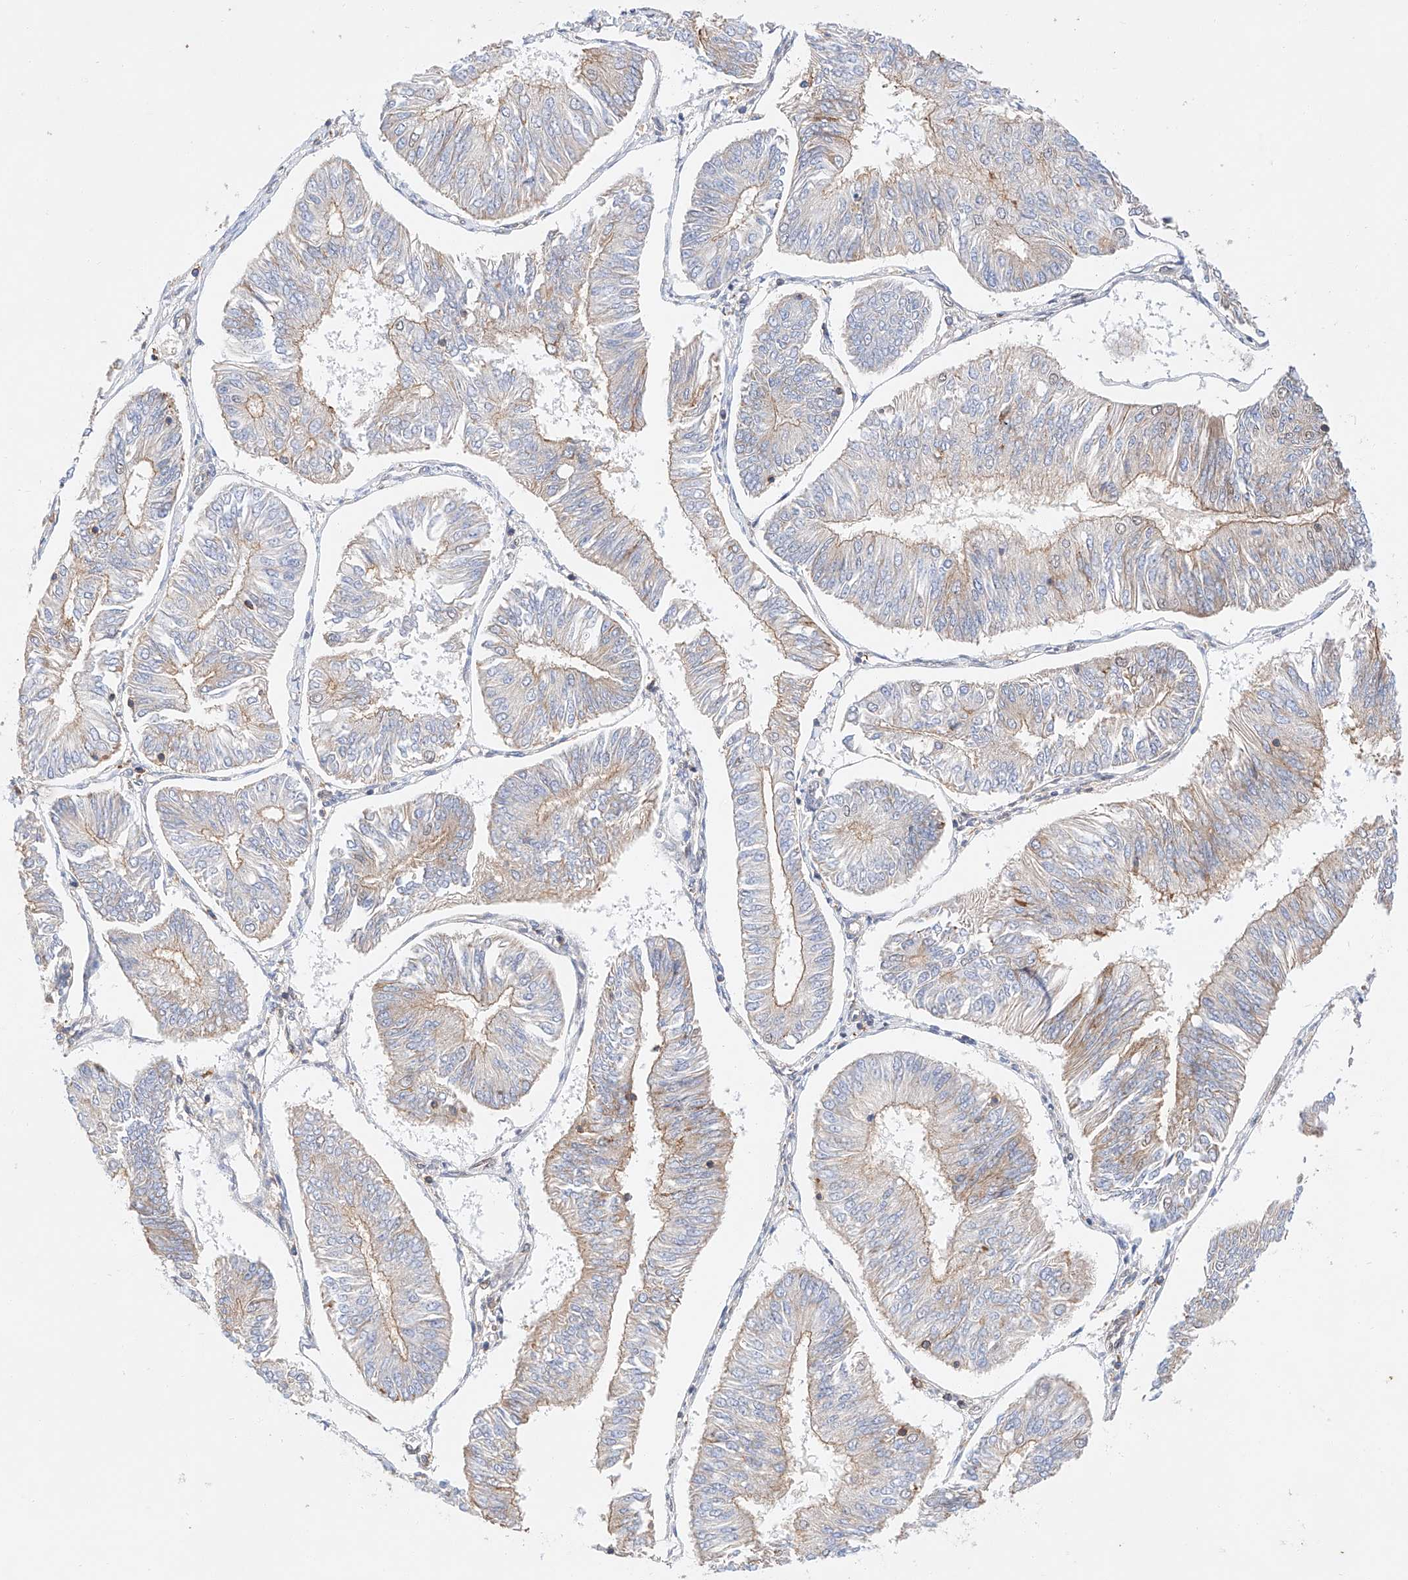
{"staining": {"intensity": "weak", "quantity": "25%-75%", "location": "cytoplasmic/membranous"}, "tissue": "endometrial cancer", "cell_type": "Tumor cells", "image_type": "cancer", "snomed": [{"axis": "morphology", "description": "Adenocarcinoma, NOS"}, {"axis": "topography", "description": "Endometrium"}], "caption": "Tumor cells demonstrate low levels of weak cytoplasmic/membranous staining in approximately 25%-75% of cells in endometrial cancer (adenocarcinoma).", "gene": "HDAC9", "patient": {"sex": "female", "age": 58}}